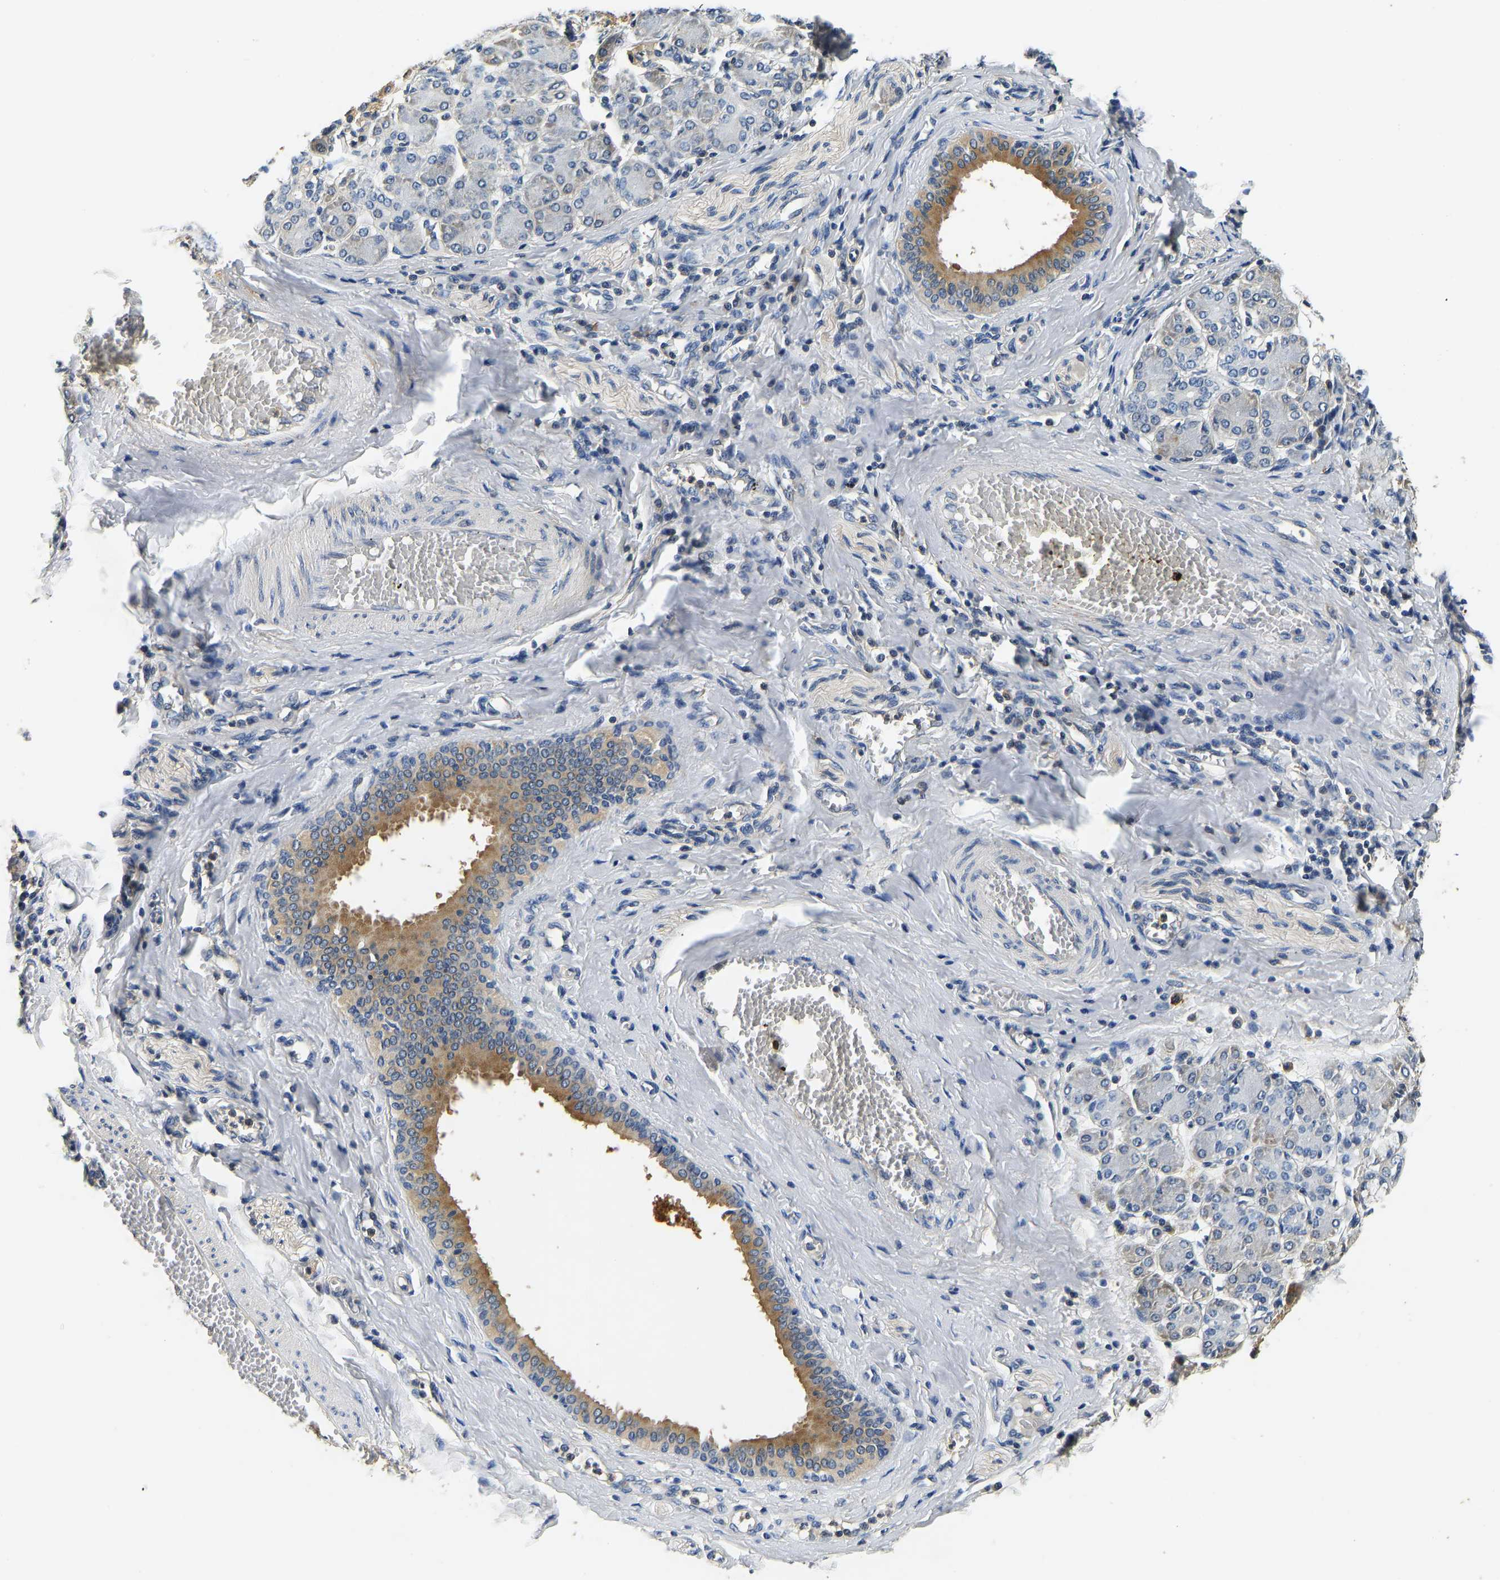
{"staining": {"intensity": "moderate", "quantity": "<25%", "location": "cytoplasmic/membranous"}, "tissue": "salivary gland", "cell_type": "Glandular cells", "image_type": "normal", "snomed": [{"axis": "morphology", "description": "Normal tissue, NOS"}, {"axis": "morphology", "description": "Inflammation, NOS"}, {"axis": "topography", "description": "Lymph node"}, {"axis": "topography", "description": "Salivary gland"}], "caption": "DAB (3,3'-diaminobenzidine) immunohistochemical staining of normal salivary gland displays moderate cytoplasmic/membranous protein positivity in approximately <25% of glandular cells.", "gene": "RESF1", "patient": {"sex": "male", "age": 3}}